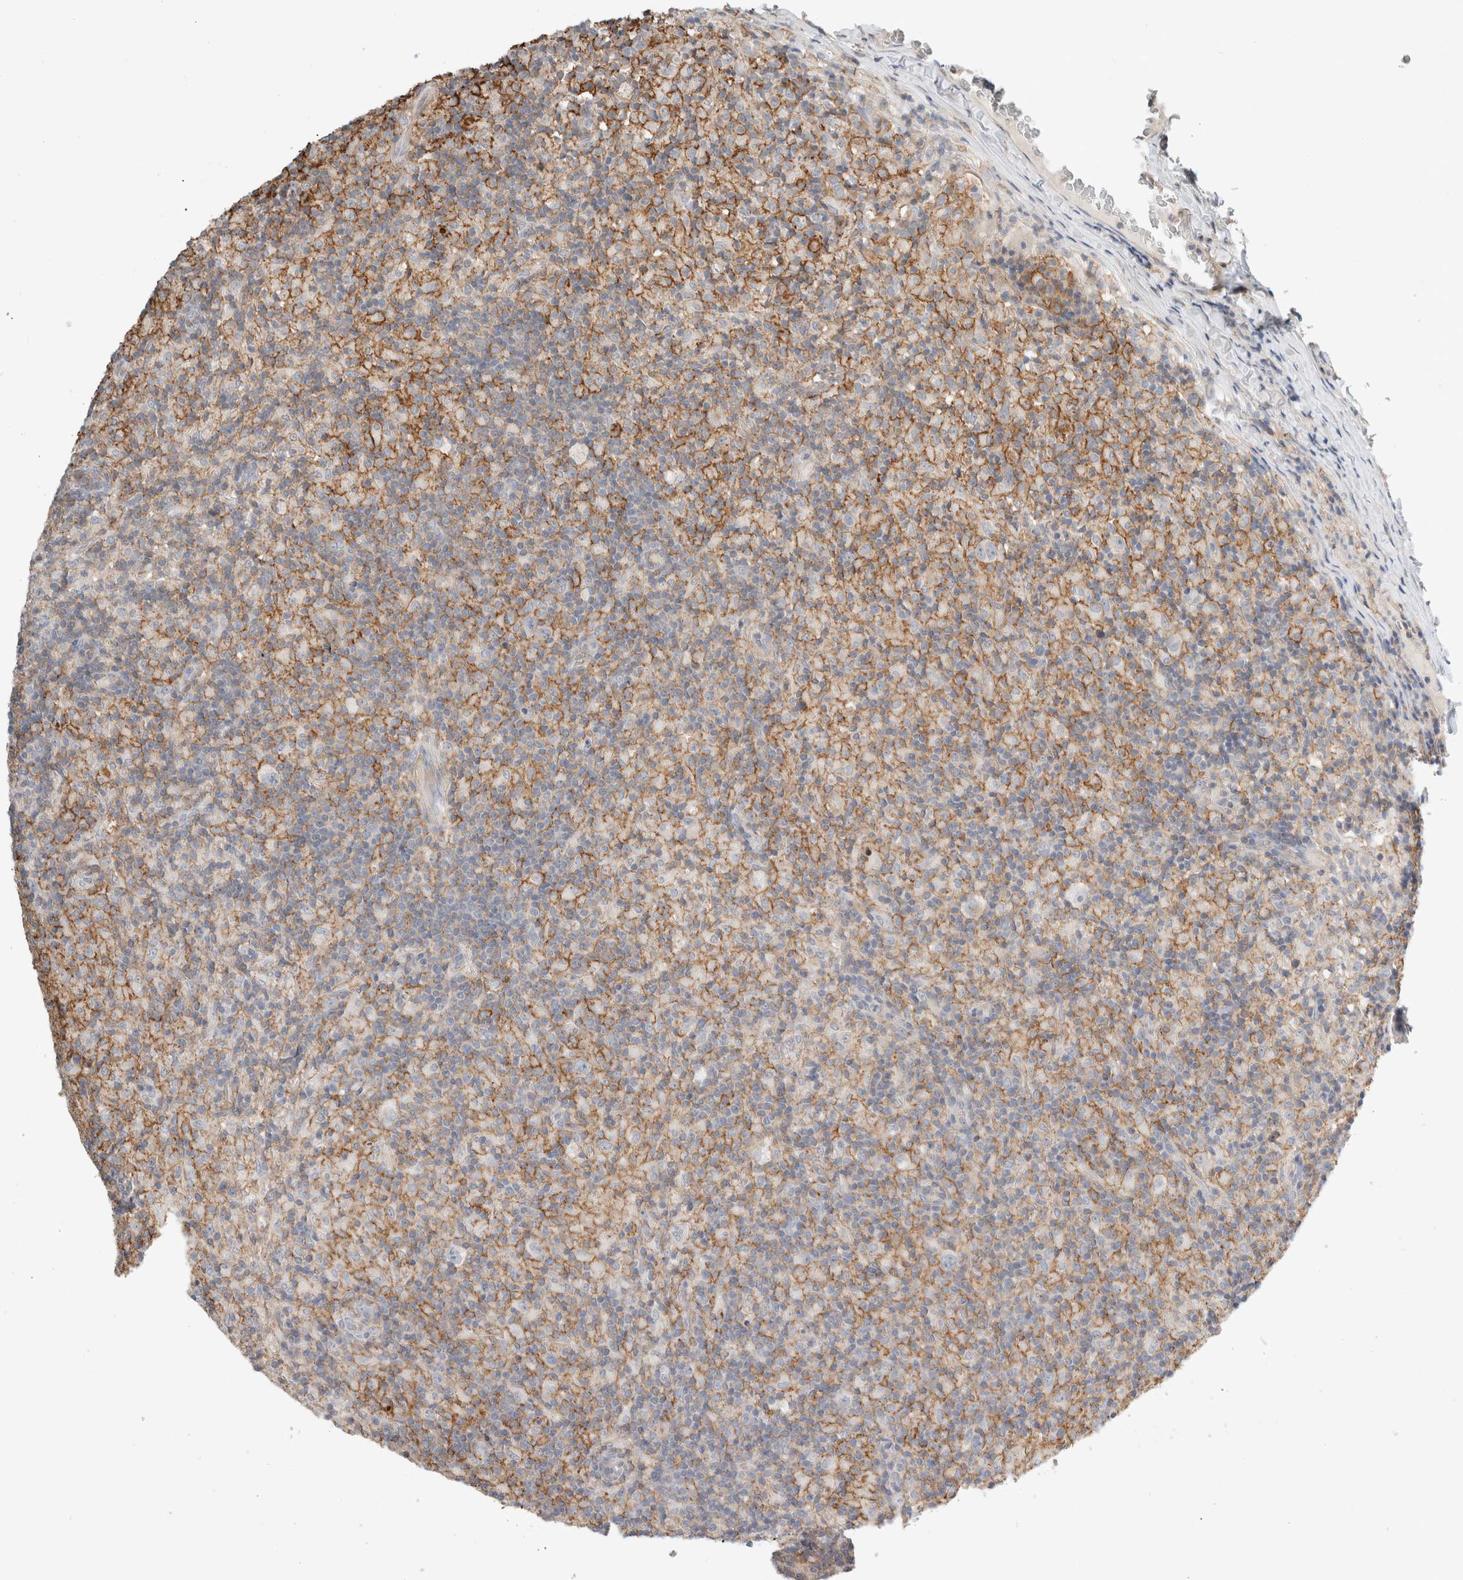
{"staining": {"intensity": "moderate", "quantity": "<25%", "location": "cytoplasmic/membranous"}, "tissue": "lymphoma", "cell_type": "Tumor cells", "image_type": "cancer", "snomed": [{"axis": "morphology", "description": "Hodgkin's disease, NOS"}, {"axis": "topography", "description": "Lymph node"}], "caption": "Immunohistochemistry (IHC) histopathology image of human lymphoma stained for a protein (brown), which displays low levels of moderate cytoplasmic/membranous positivity in approximately <25% of tumor cells.", "gene": "ERCC6L2", "patient": {"sex": "male", "age": 70}}